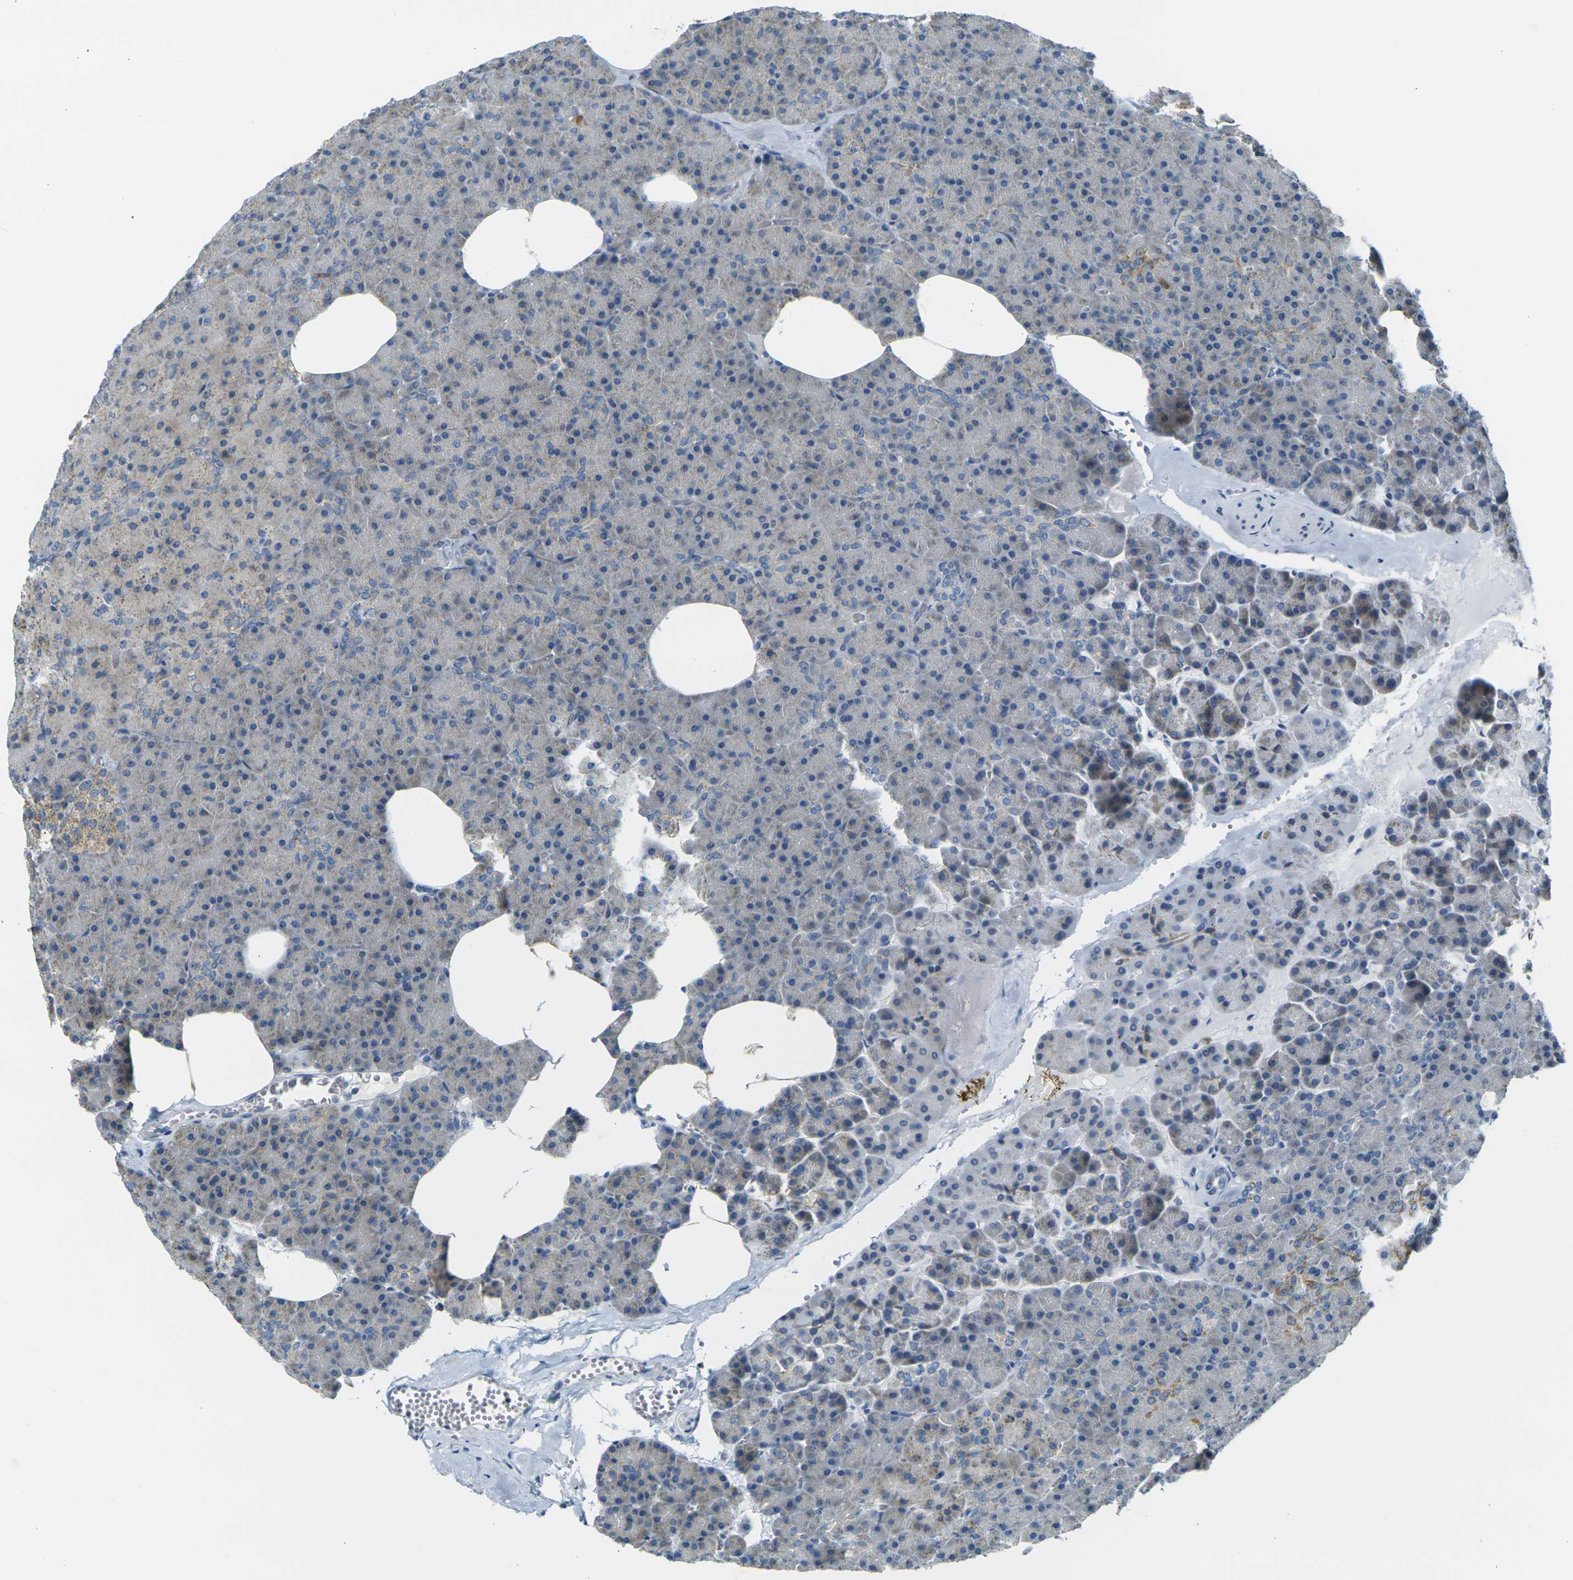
{"staining": {"intensity": "negative", "quantity": "none", "location": "none"}, "tissue": "pancreas", "cell_type": "Exocrine glandular cells", "image_type": "normal", "snomed": [{"axis": "morphology", "description": "Normal tissue, NOS"}, {"axis": "topography", "description": "Pancreas"}], "caption": "Immunohistochemistry micrograph of normal pancreas stained for a protein (brown), which shows no staining in exocrine glandular cells.", "gene": "PARD6B", "patient": {"sex": "female", "age": 35}}